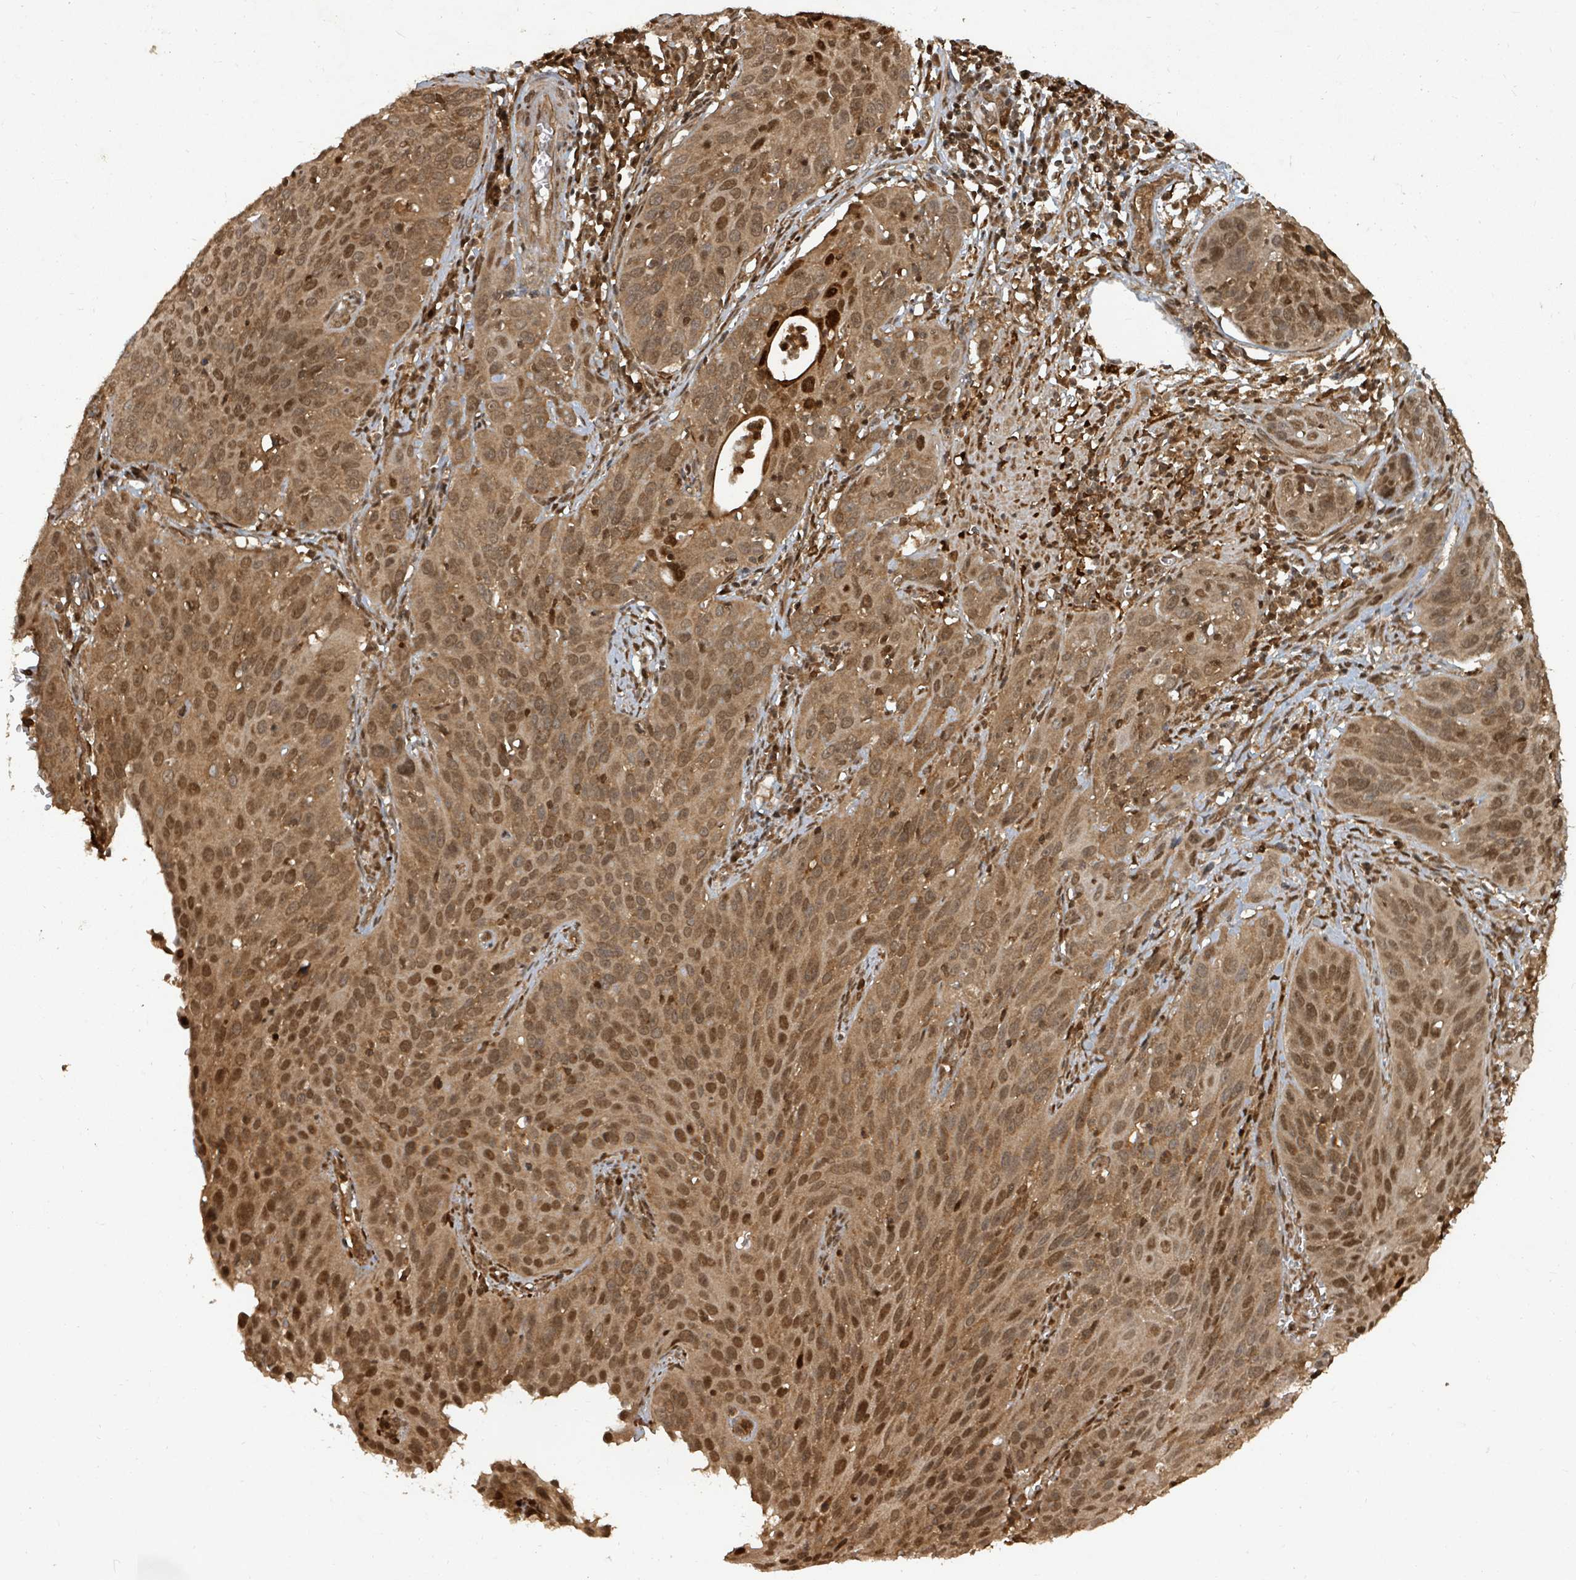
{"staining": {"intensity": "moderate", "quantity": ">75%", "location": "cytoplasmic/membranous,nuclear"}, "tissue": "cervical cancer", "cell_type": "Tumor cells", "image_type": "cancer", "snomed": [{"axis": "morphology", "description": "Squamous cell carcinoma, NOS"}, {"axis": "topography", "description": "Cervix"}], "caption": "This histopathology image exhibits cervical squamous cell carcinoma stained with immunohistochemistry to label a protein in brown. The cytoplasmic/membranous and nuclear of tumor cells show moderate positivity for the protein. Nuclei are counter-stained blue.", "gene": "KDM4E", "patient": {"sex": "female", "age": 36}}